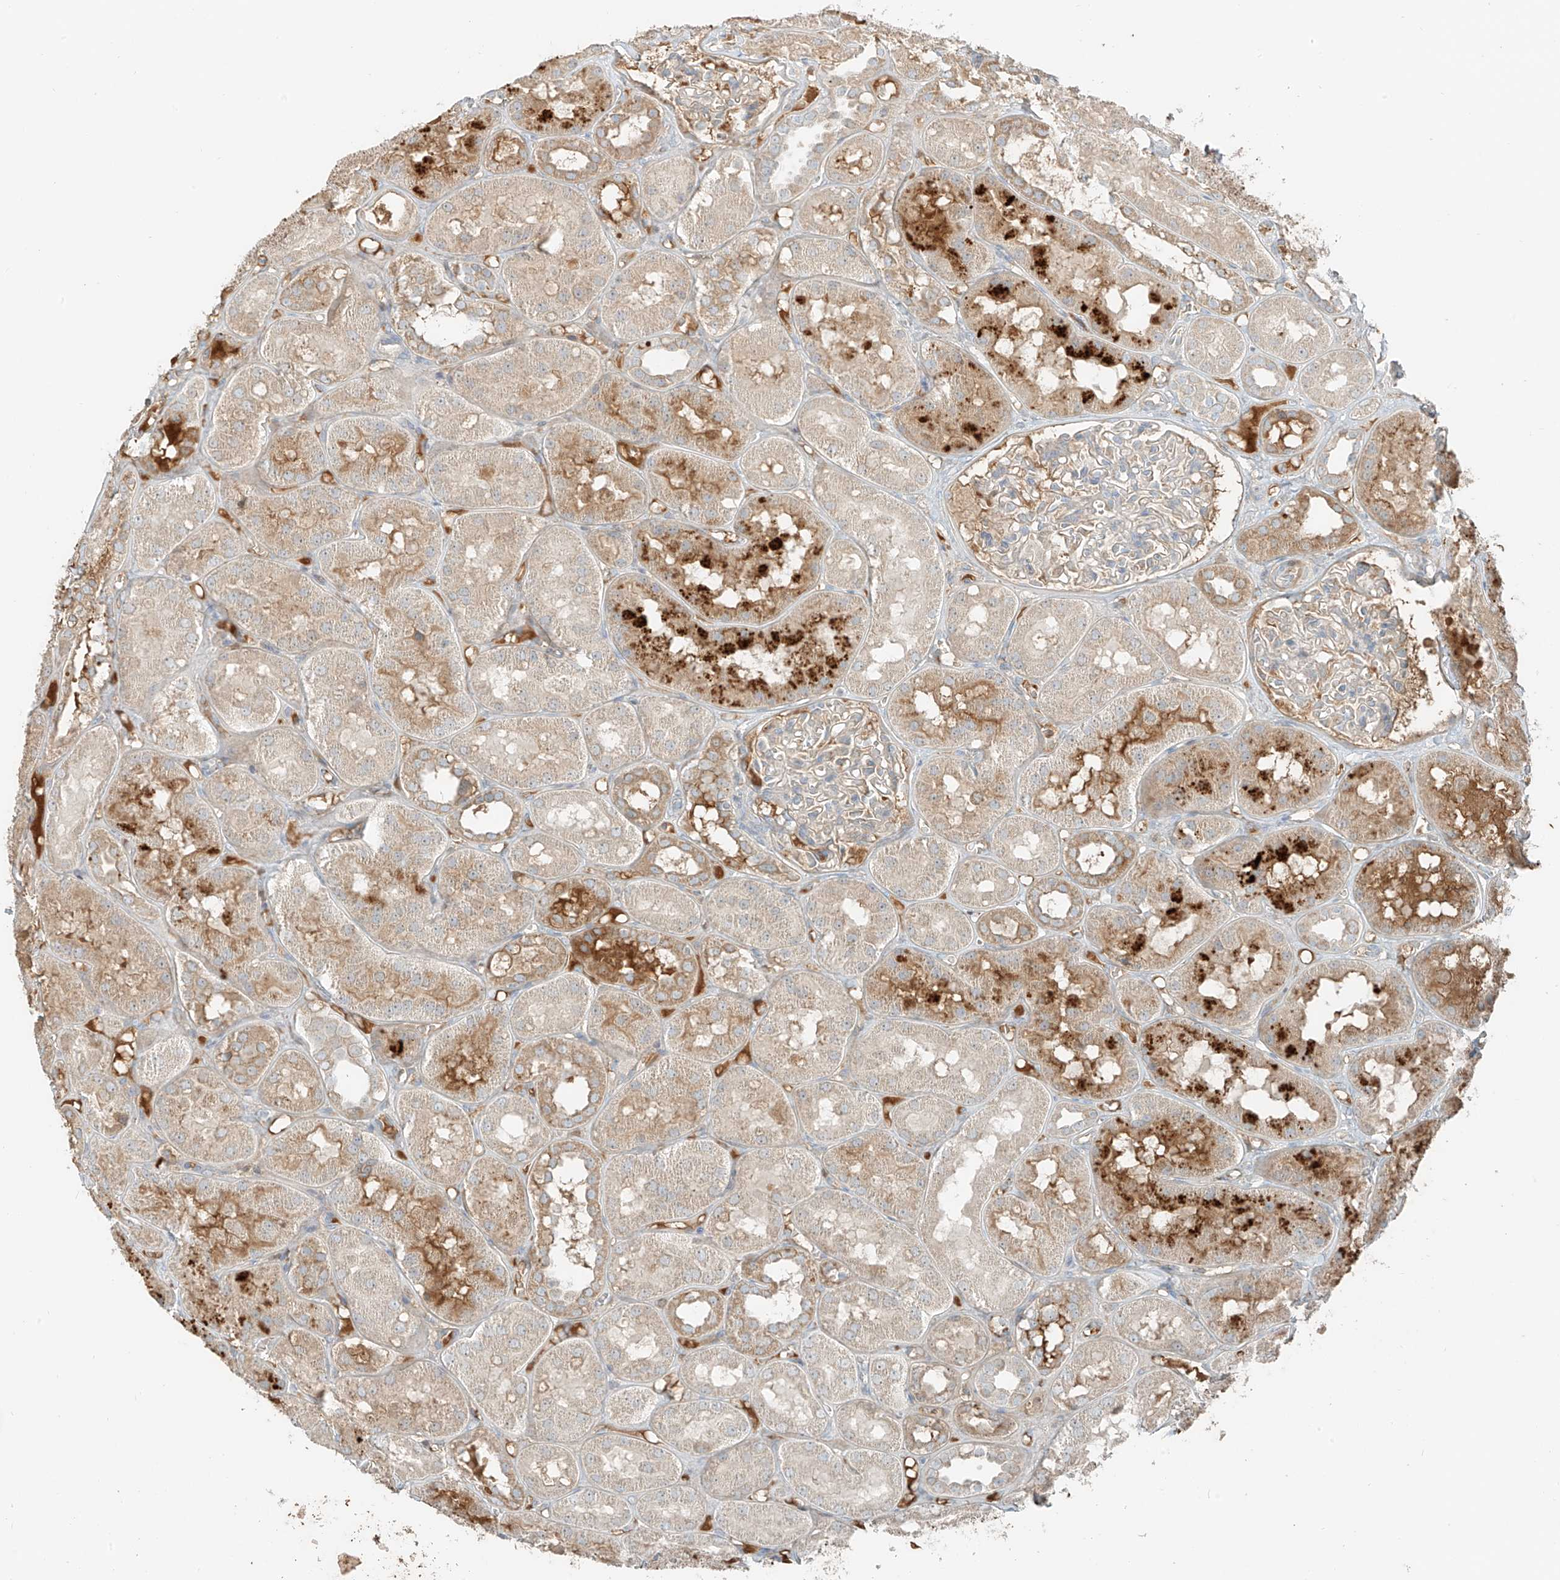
{"staining": {"intensity": "weak", "quantity": "<25%", "location": "cytoplasmic/membranous"}, "tissue": "kidney", "cell_type": "Cells in glomeruli", "image_type": "normal", "snomed": [{"axis": "morphology", "description": "Normal tissue, NOS"}, {"axis": "topography", "description": "Kidney"}], "caption": "The histopathology image displays no staining of cells in glomeruli in normal kidney. The staining was performed using DAB to visualize the protein expression in brown, while the nuclei were stained in blue with hematoxylin (Magnification: 20x).", "gene": "FSTL1", "patient": {"sex": "male", "age": 16}}